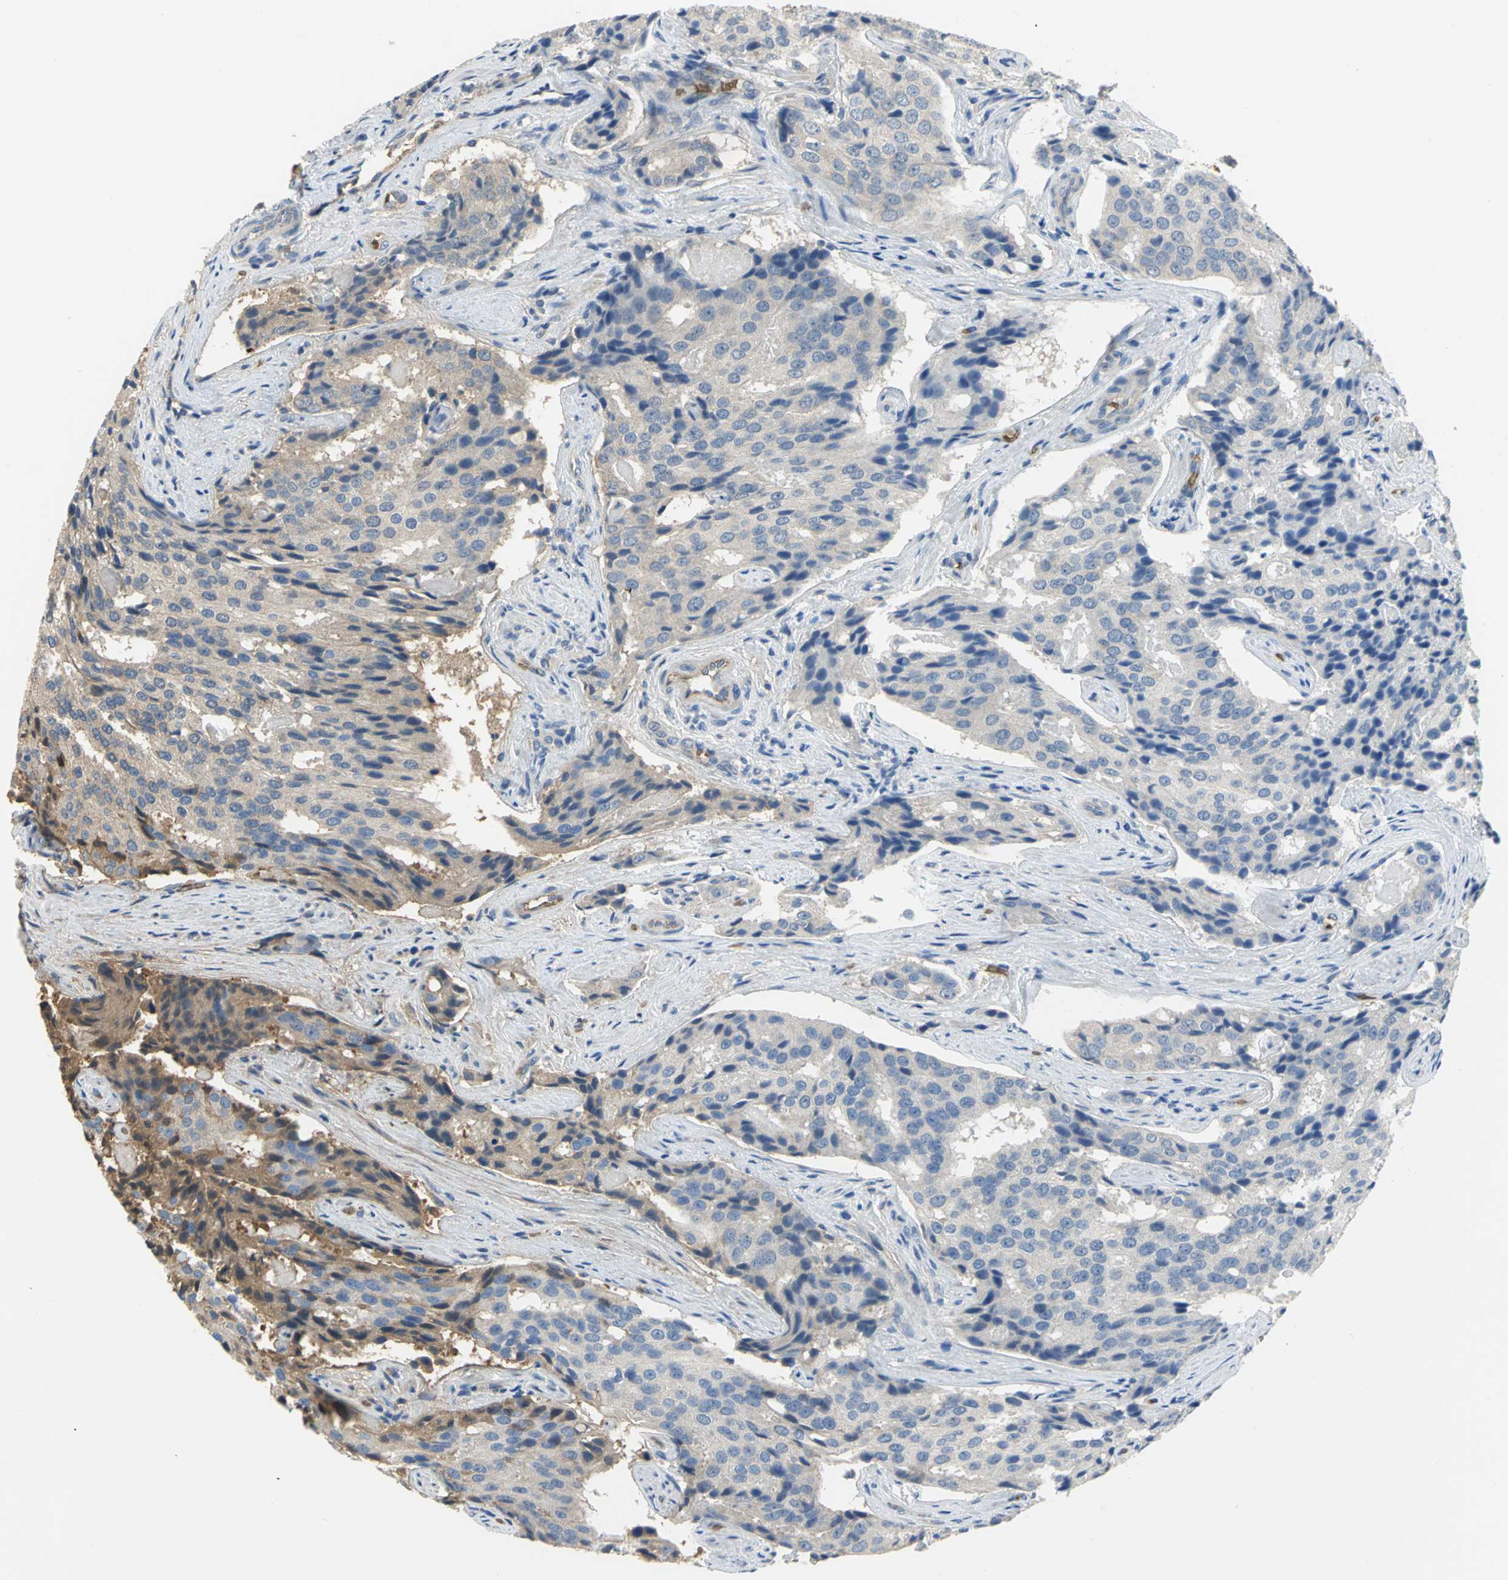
{"staining": {"intensity": "moderate", "quantity": "<25%", "location": "cytoplasmic/membranous"}, "tissue": "prostate cancer", "cell_type": "Tumor cells", "image_type": "cancer", "snomed": [{"axis": "morphology", "description": "Adenocarcinoma, High grade"}, {"axis": "topography", "description": "Prostate"}], "caption": "Prostate adenocarcinoma (high-grade) stained with DAB immunohistochemistry displays low levels of moderate cytoplasmic/membranous positivity in approximately <25% of tumor cells.", "gene": "TREM1", "patient": {"sex": "male", "age": 58}}